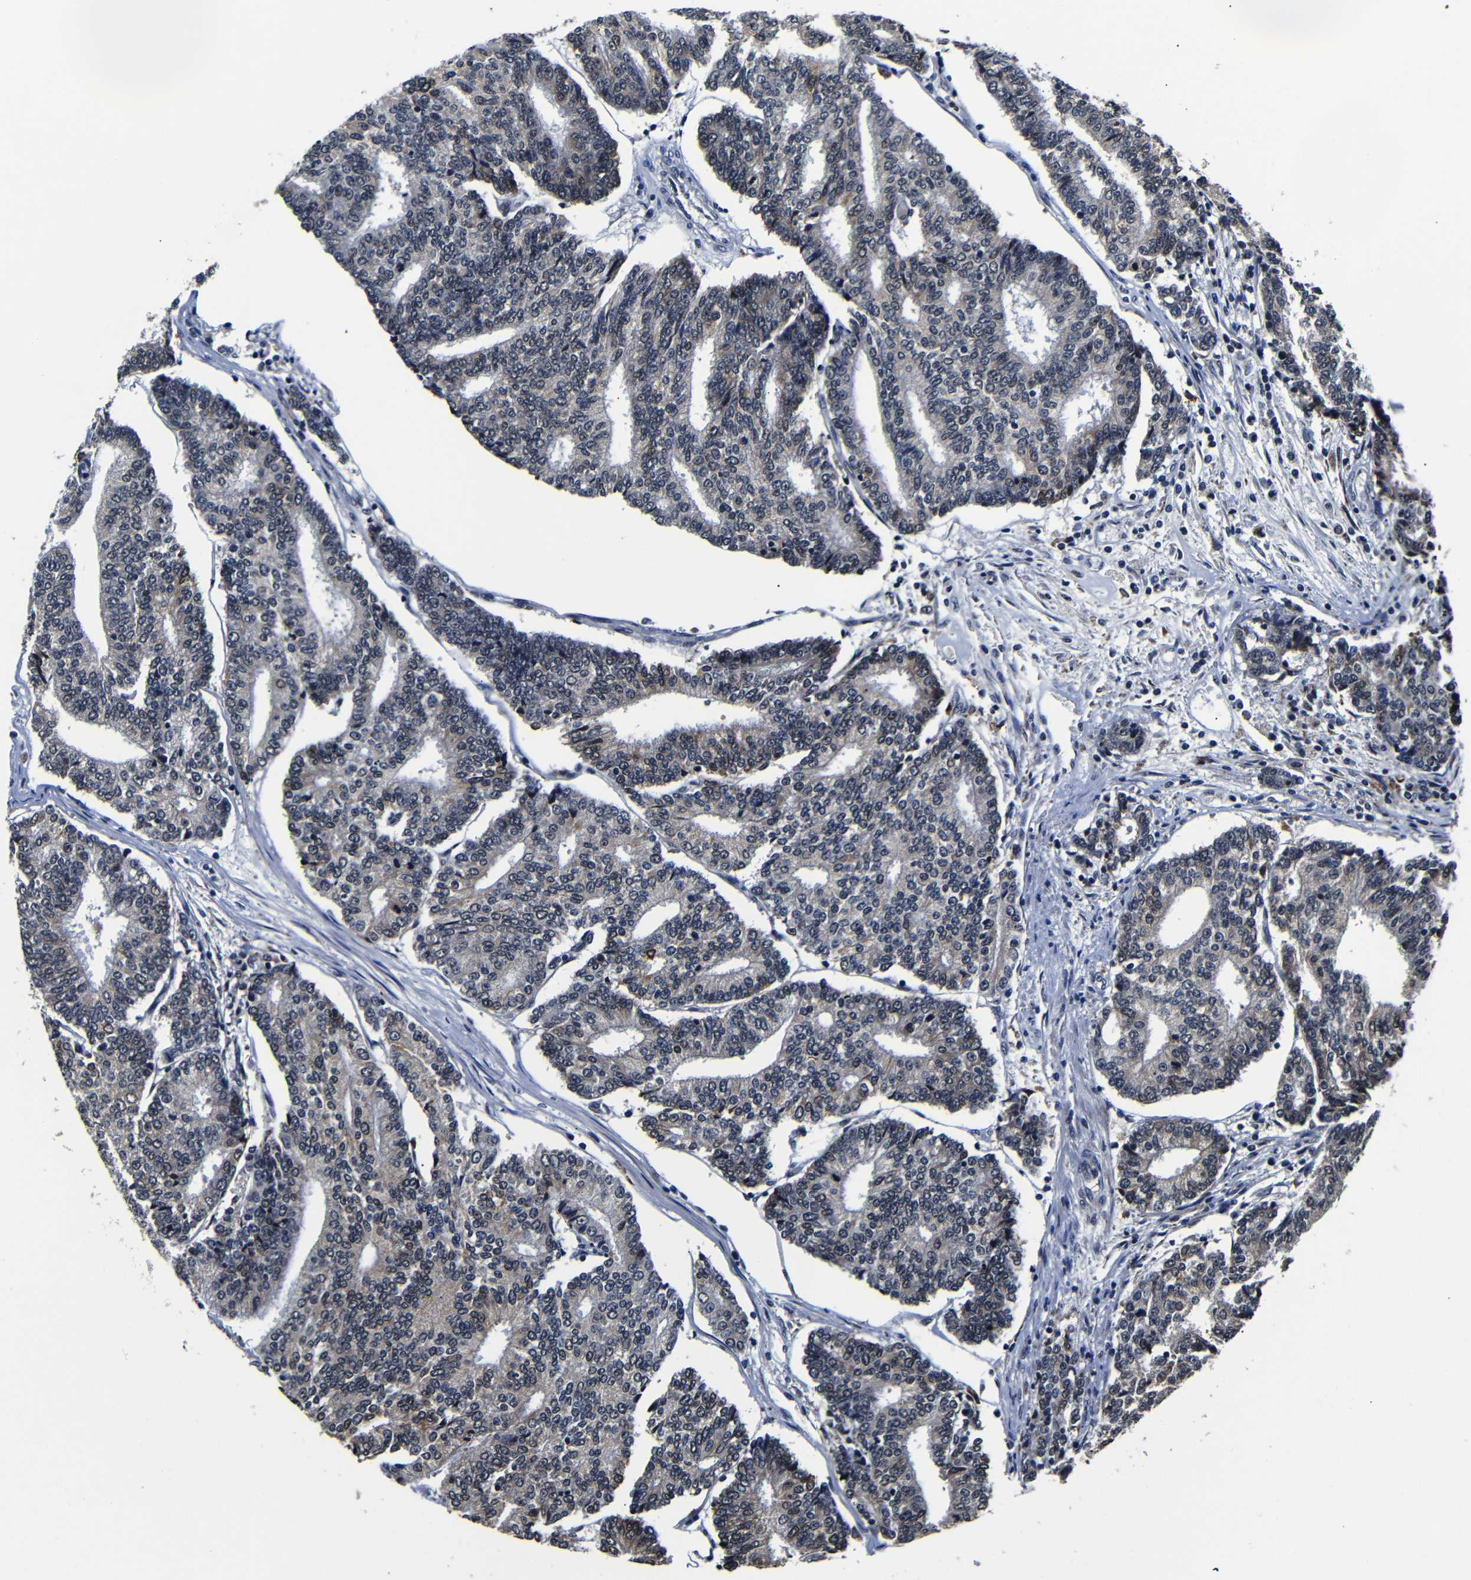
{"staining": {"intensity": "weak", "quantity": ">75%", "location": "cytoplasmic/membranous"}, "tissue": "prostate cancer", "cell_type": "Tumor cells", "image_type": "cancer", "snomed": [{"axis": "morphology", "description": "Normal tissue, NOS"}, {"axis": "morphology", "description": "Adenocarcinoma, High grade"}, {"axis": "topography", "description": "Prostate"}, {"axis": "topography", "description": "Seminal veicle"}], "caption": "Weak cytoplasmic/membranous staining for a protein is seen in approximately >75% of tumor cells of prostate cancer using immunohistochemistry (IHC).", "gene": "DEPP1", "patient": {"sex": "male", "age": 55}}